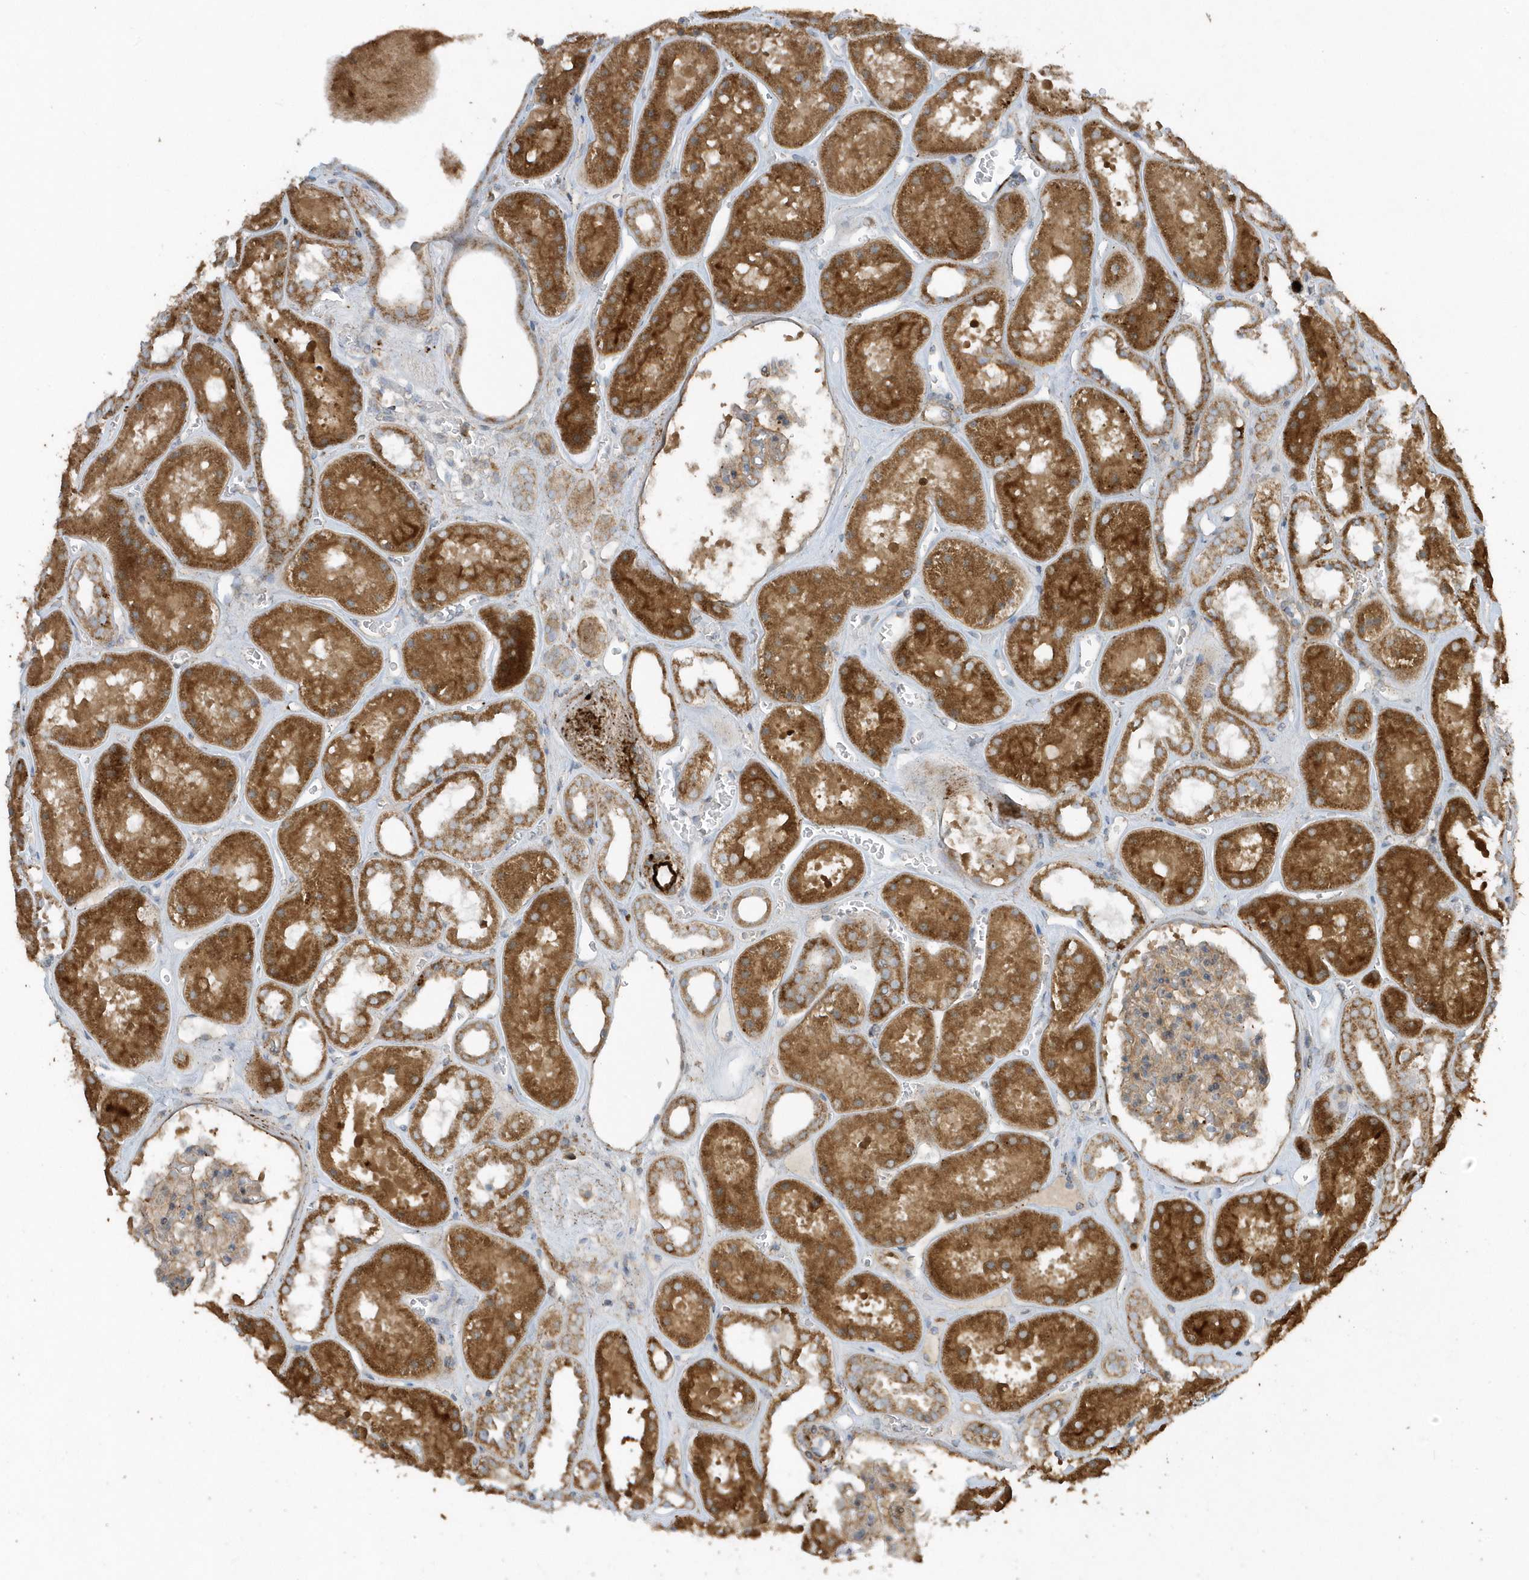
{"staining": {"intensity": "weak", "quantity": "25%-75%", "location": "cytoplasmic/membranous"}, "tissue": "kidney", "cell_type": "Cells in glomeruli", "image_type": "normal", "snomed": [{"axis": "morphology", "description": "Normal tissue, NOS"}, {"axis": "topography", "description": "Kidney"}], "caption": "The photomicrograph demonstrates immunohistochemical staining of normal kidney. There is weak cytoplasmic/membranous positivity is present in about 25%-75% of cells in glomeruli.", "gene": "SLC38A2", "patient": {"sex": "female", "age": 41}}